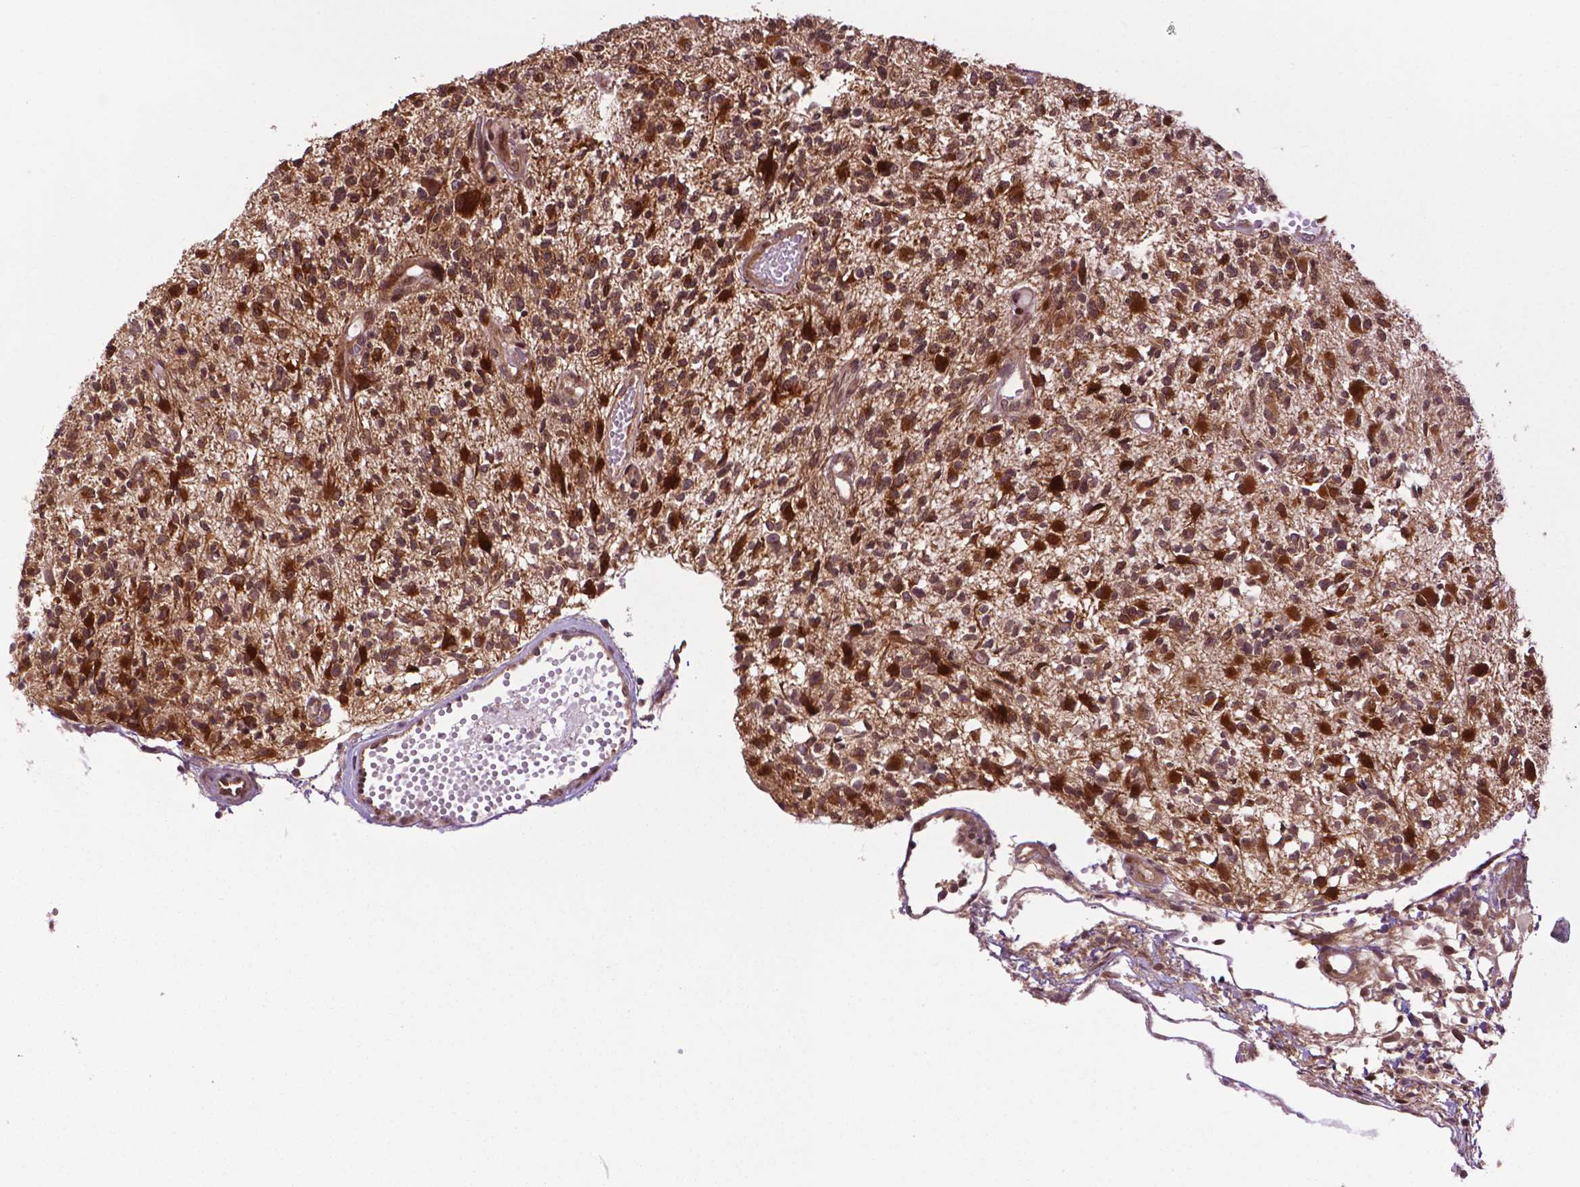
{"staining": {"intensity": "moderate", "quantity": ">75%", "location": "cytoplasmic/membranous,nuclear"}, "tissue": "glioma", "cell_type": "Tumor cells", "image_type": "cancer", "snomed": [{"axis": "morphology", "description": "Glioma, malignant, High grade"}, {"axis": "topography", "description": "Brain"}], "caption": "Immunohistochemical staining of glioma shows medium levels of moderate cytoplasmic/membranous and nuclear staining in approximately >75% of tumor cells.", "gene": "TMX2", "patient": {"sex": "female", "age": 63}}